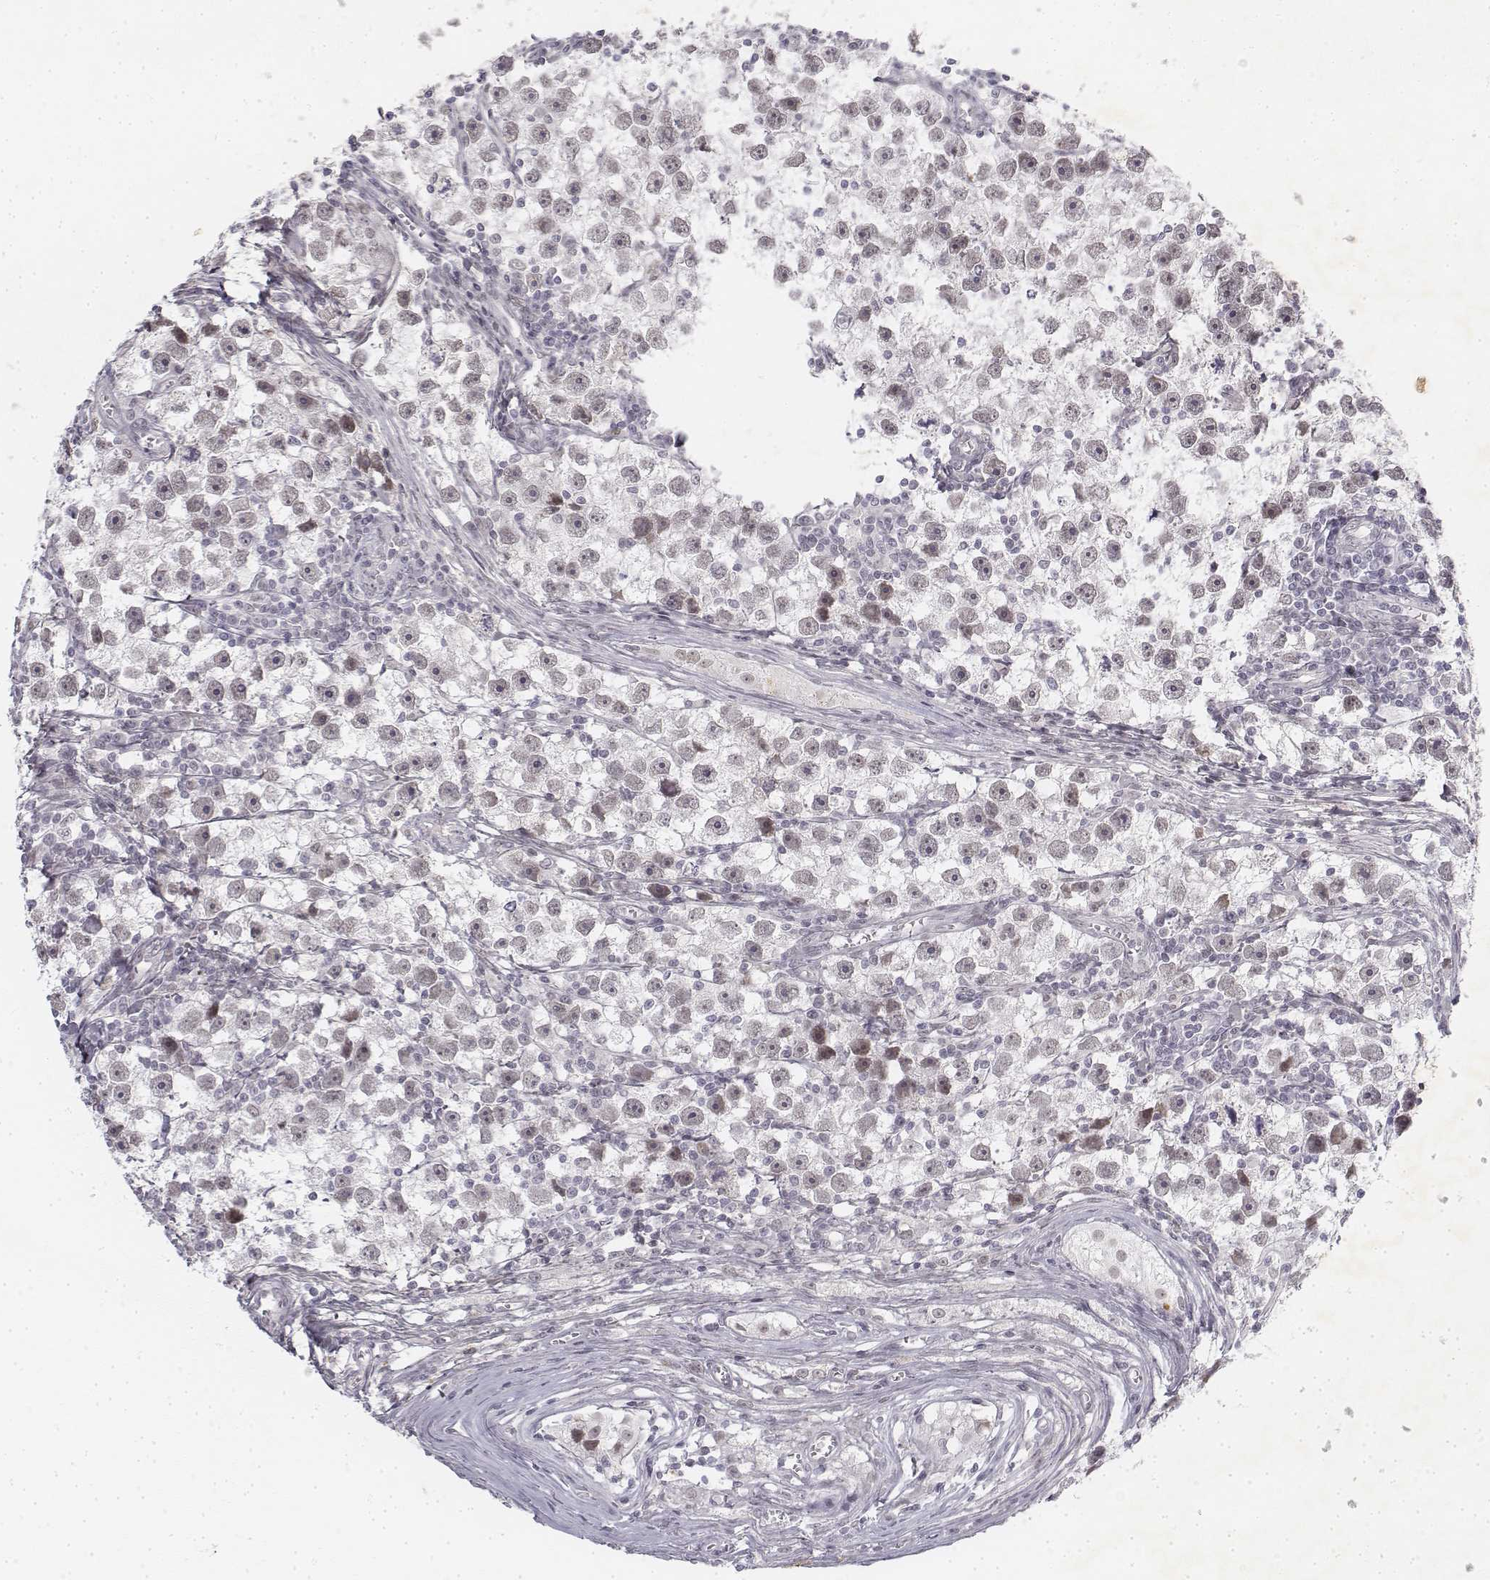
{"staining": {"intensity": "negative", "quantity": "none", "location": "none"}, "tissue": "testis cancer", "cell_type": "Tumor cells", "image_type": "cancer", "snomed": [{"axis": "morphology", "description": "Seminoma, NOS"}, {"axis": "topography", "description": "Testis"}], "caption": "Immunohistochemistry image of neoplastic tissue: testis seminoma stained with DAB demonstrates no significant protein positivity in tumor cells.", "gene": "KRT84", "patient": {"sex": "male", "age": 30}}